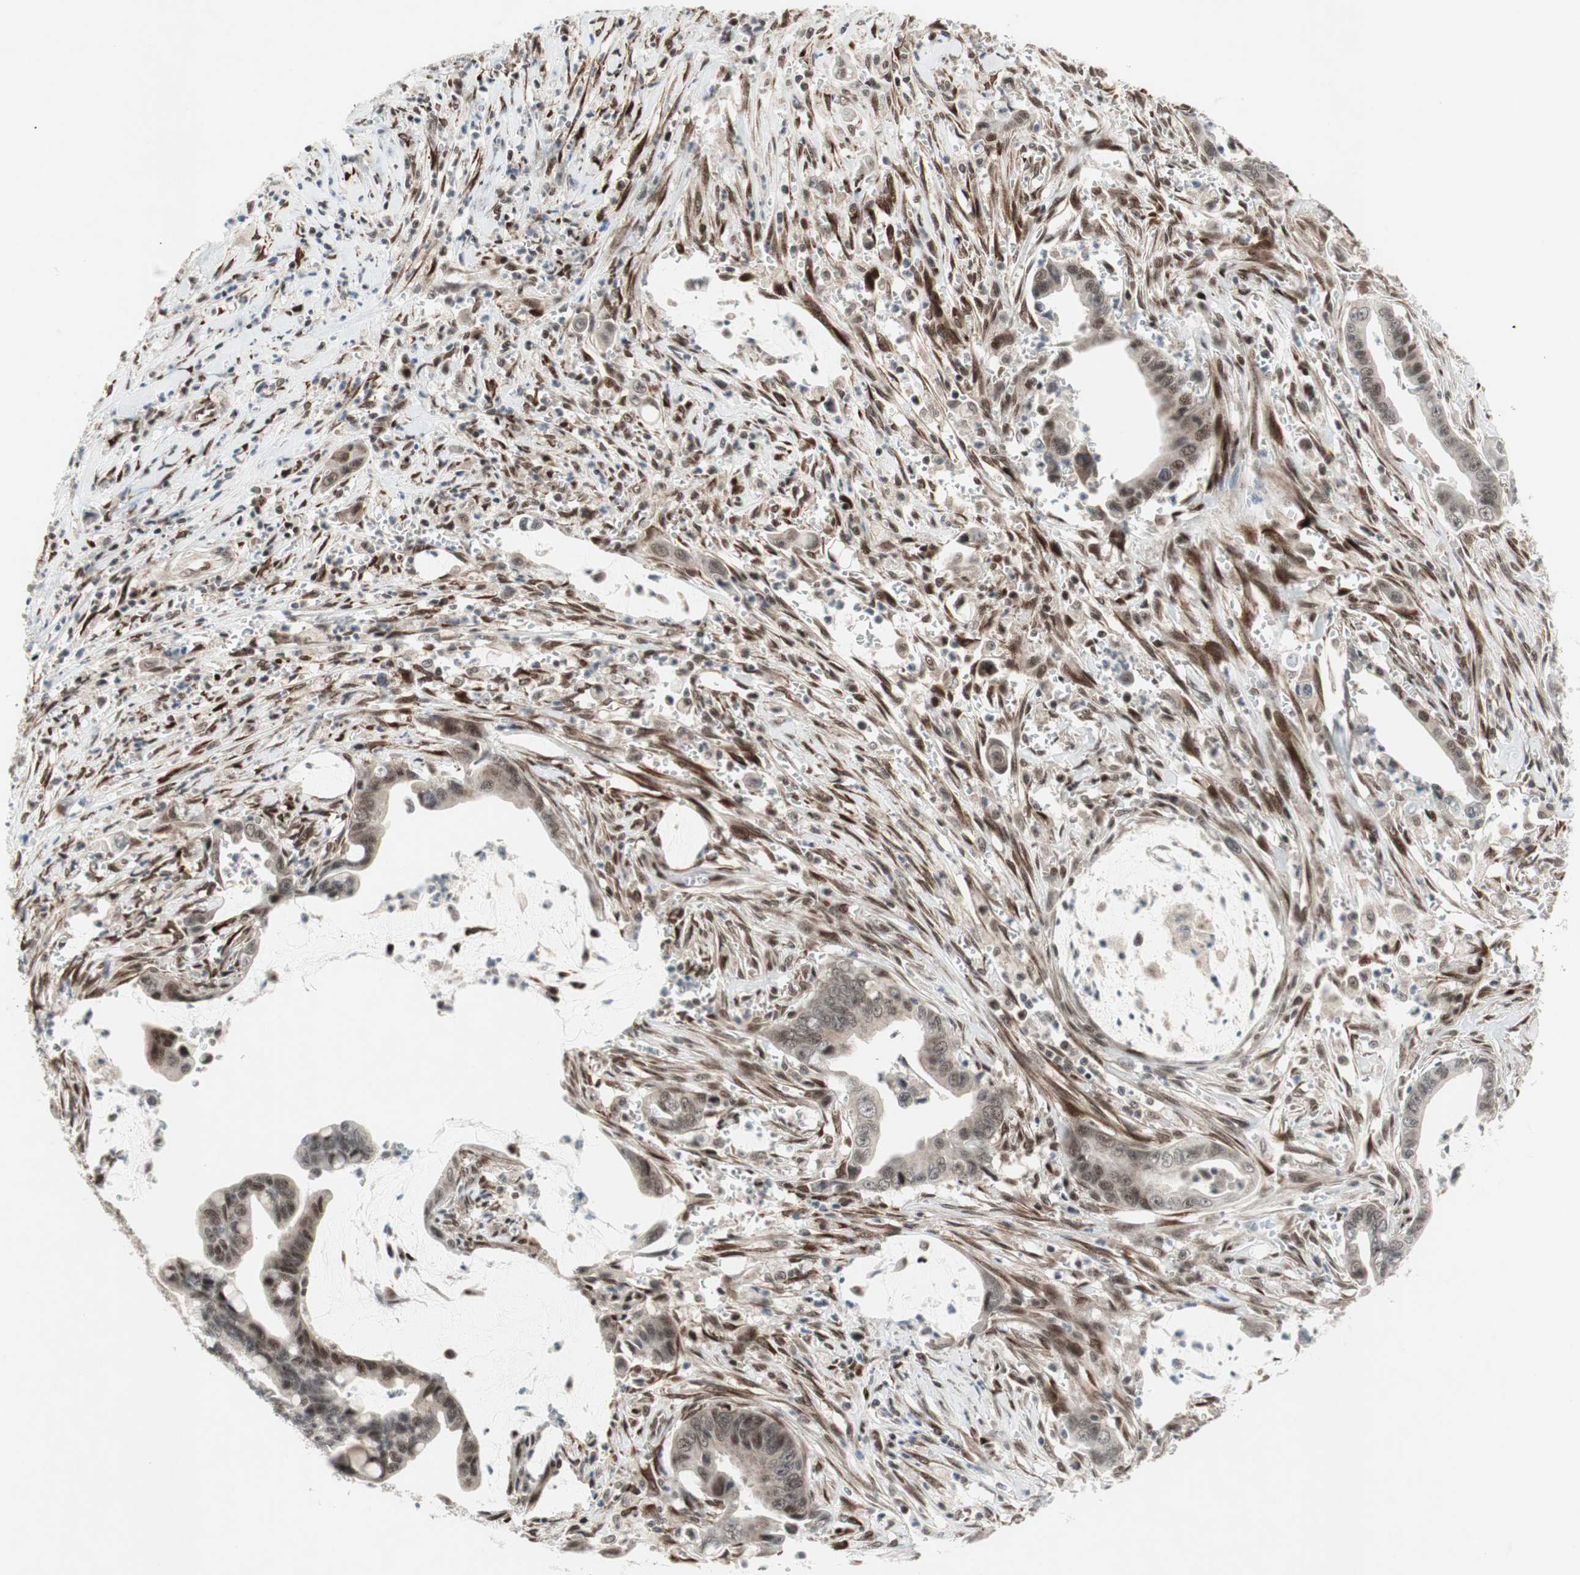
{"staining": {"intensity": "moderate", "quantity": ">75%", "location": "nuclear"}, "tissue": "pancreatic cancer", "cell_type": "Tumor cells", "image_type": "cancer", "snomed": [{"axis": "morphology", "description": "Adenocarcinoma, NOS"}, {"axis": "topography", "description": "Pancreas"}], "caption": "Immunohistochemistry (DAB) staining of pancreatic adenocarcinoma exhibits moderate nuclear protein staining in about >75% of tumor cells. Using DAB (brown) and hematoxylin (blue) stains, captured at high magnification using brightfield microscopy.", "gene": "TCF12", "patient": {"sex": "male", "age": 59}}